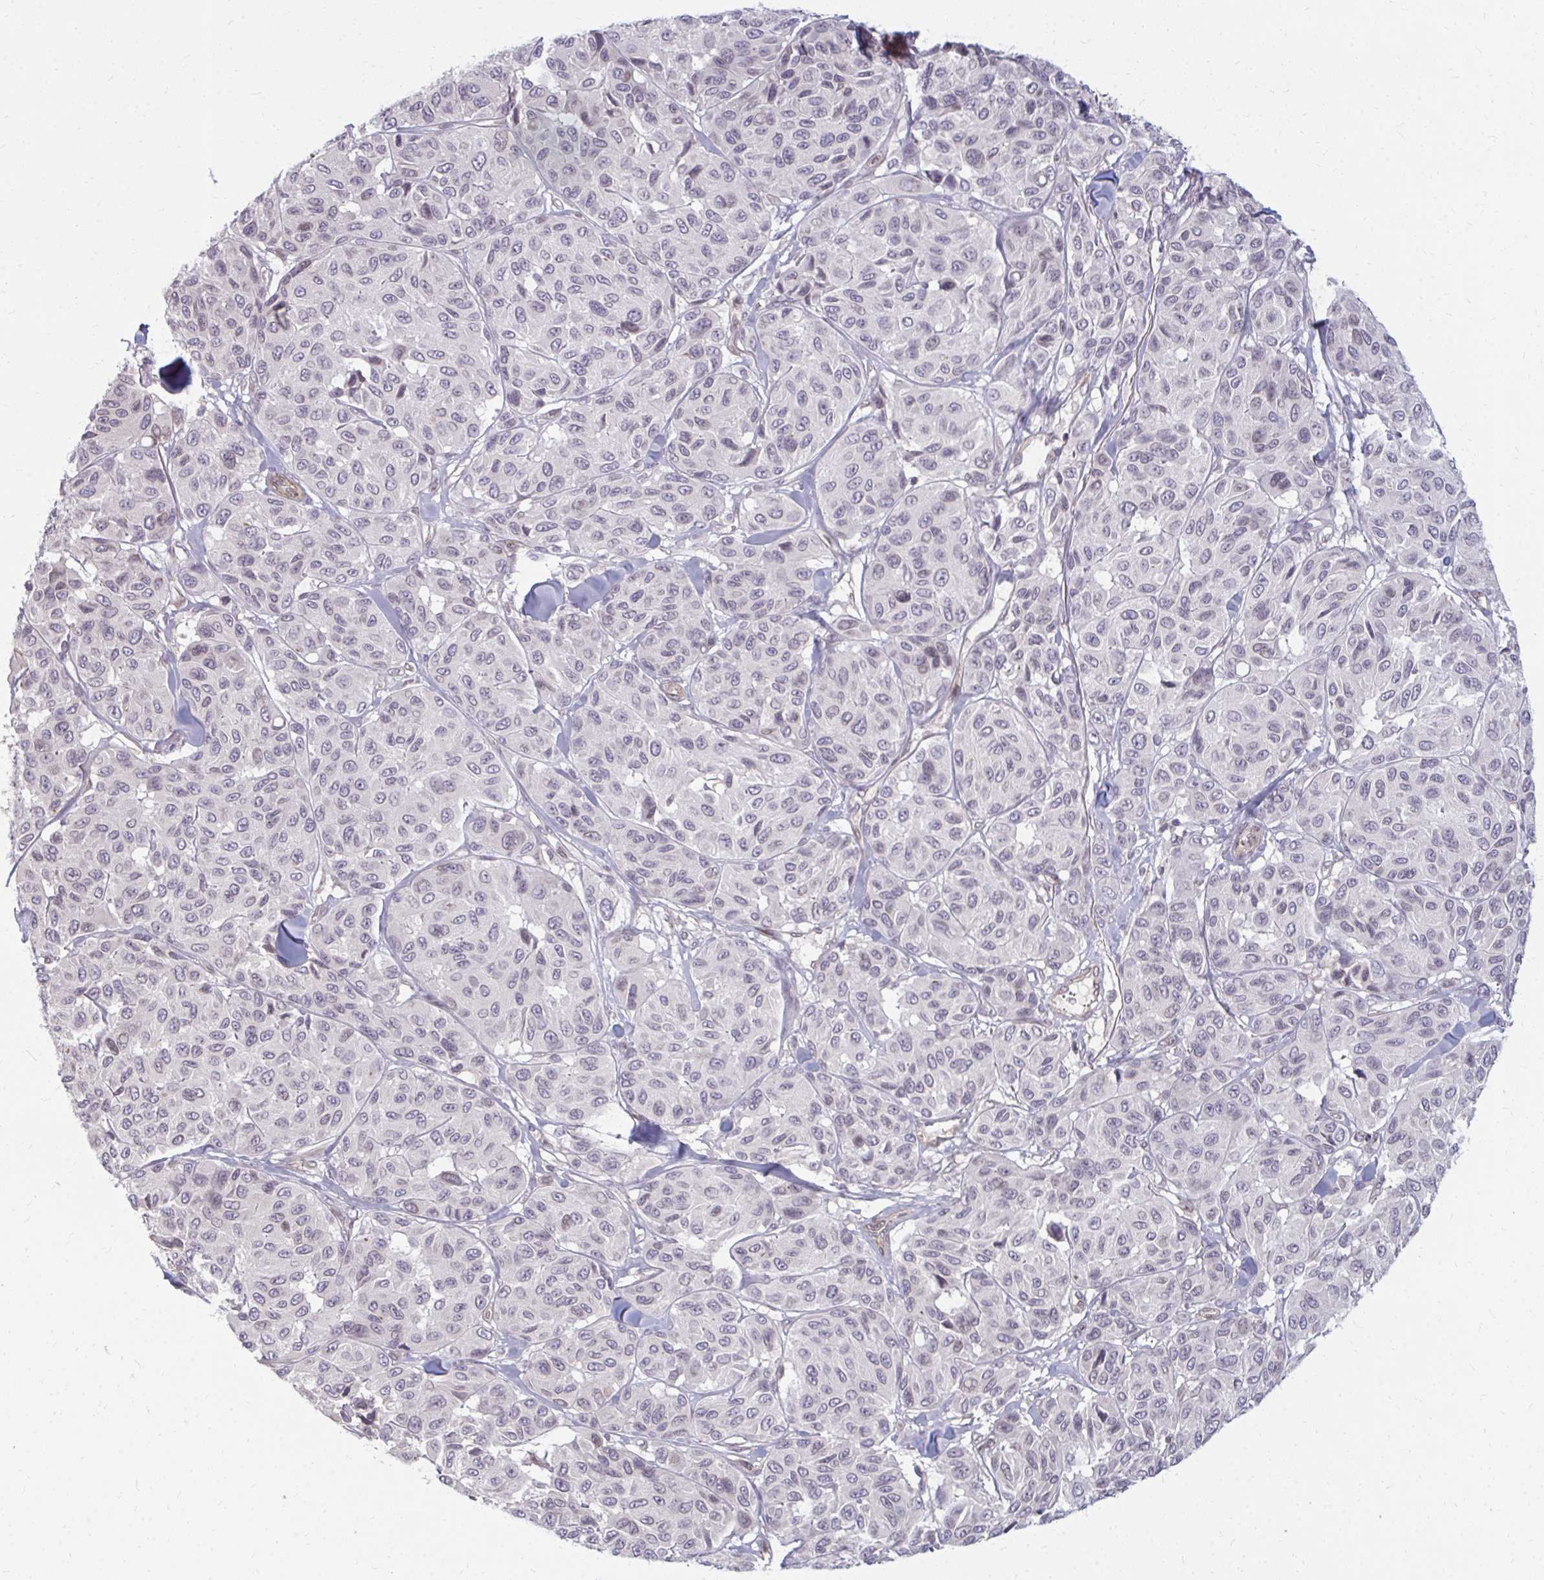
{"staining": {"intensity": "negative", "quantity": "none", "location": "none"}, "tissue": "melanoma", "cell_type": "Tumor cells", "image_type": "cancer", "snomed": [{"axis": "morphology", "description": "Malignant melanoma, NOS"}, {"axis": "topography", "description": "Skin"}], "caption": "Tumor cells show no significant protein staining in melanoma.", "gene": "GPC5", "patient": {"sex": "female", "age": 66}}